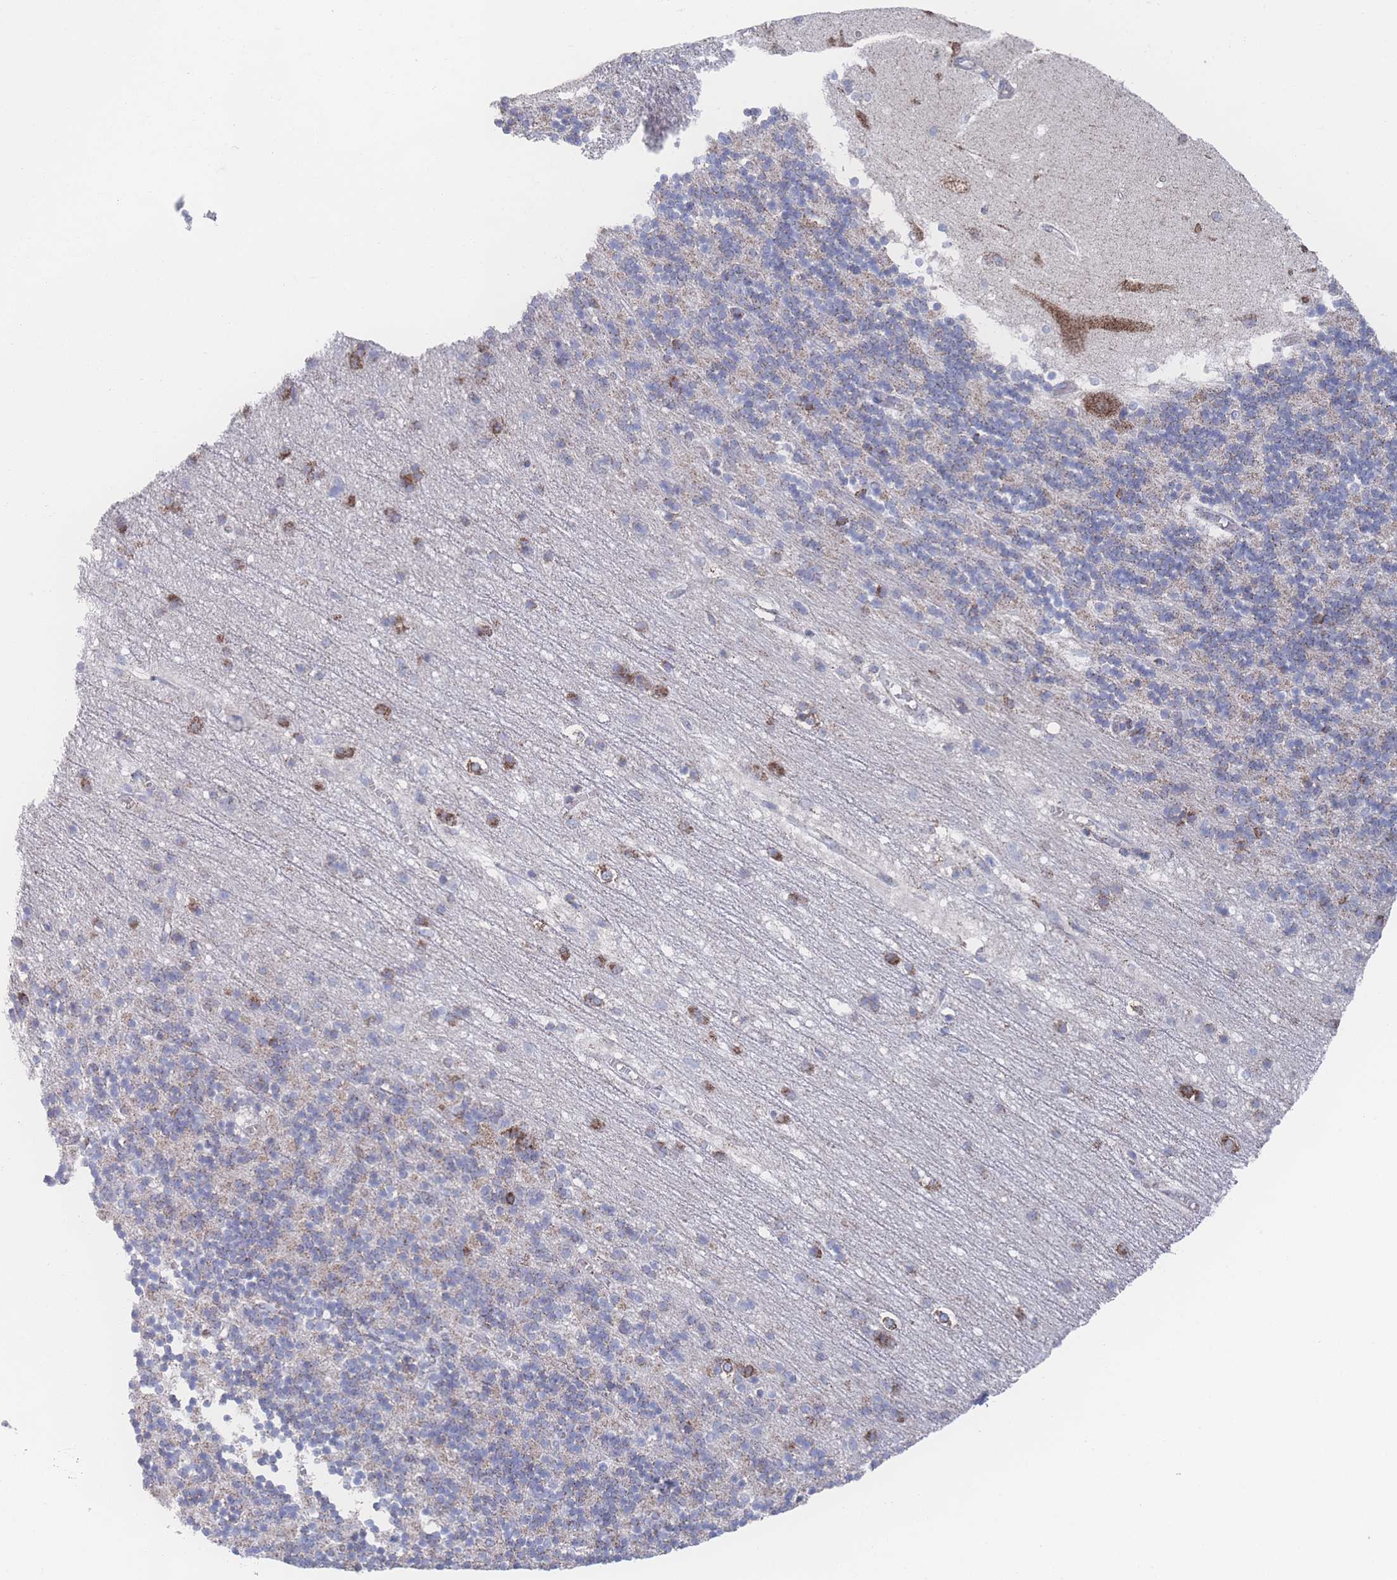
{"staining": {"intensity": "weak", "quantity": "25%-75%", "location": "cytoplasmic/membranous"}, "tissue": "cerebellum", "cell_type": "Cells in granular layer", "image_type": "normal", "snomed": [{"axis": "morphology", "description": "Normal tissue, NOS"}, {"axis": "topography", "description": "Cerebellum"}], "caption": "Immunohistochemical staining of unremarkable cerebellum displays weak cytoplasmic/membranous protein positivity in approximately 25%-75% of cells in granular layer. (Stains: DAB (3,3'-diaminobenzidine) in brown, nuclei in blue, Microscopy: brightfield microscopy at high magnification).", "gene": "PEX14", "patient": {"sex": "male", "age": 54}}